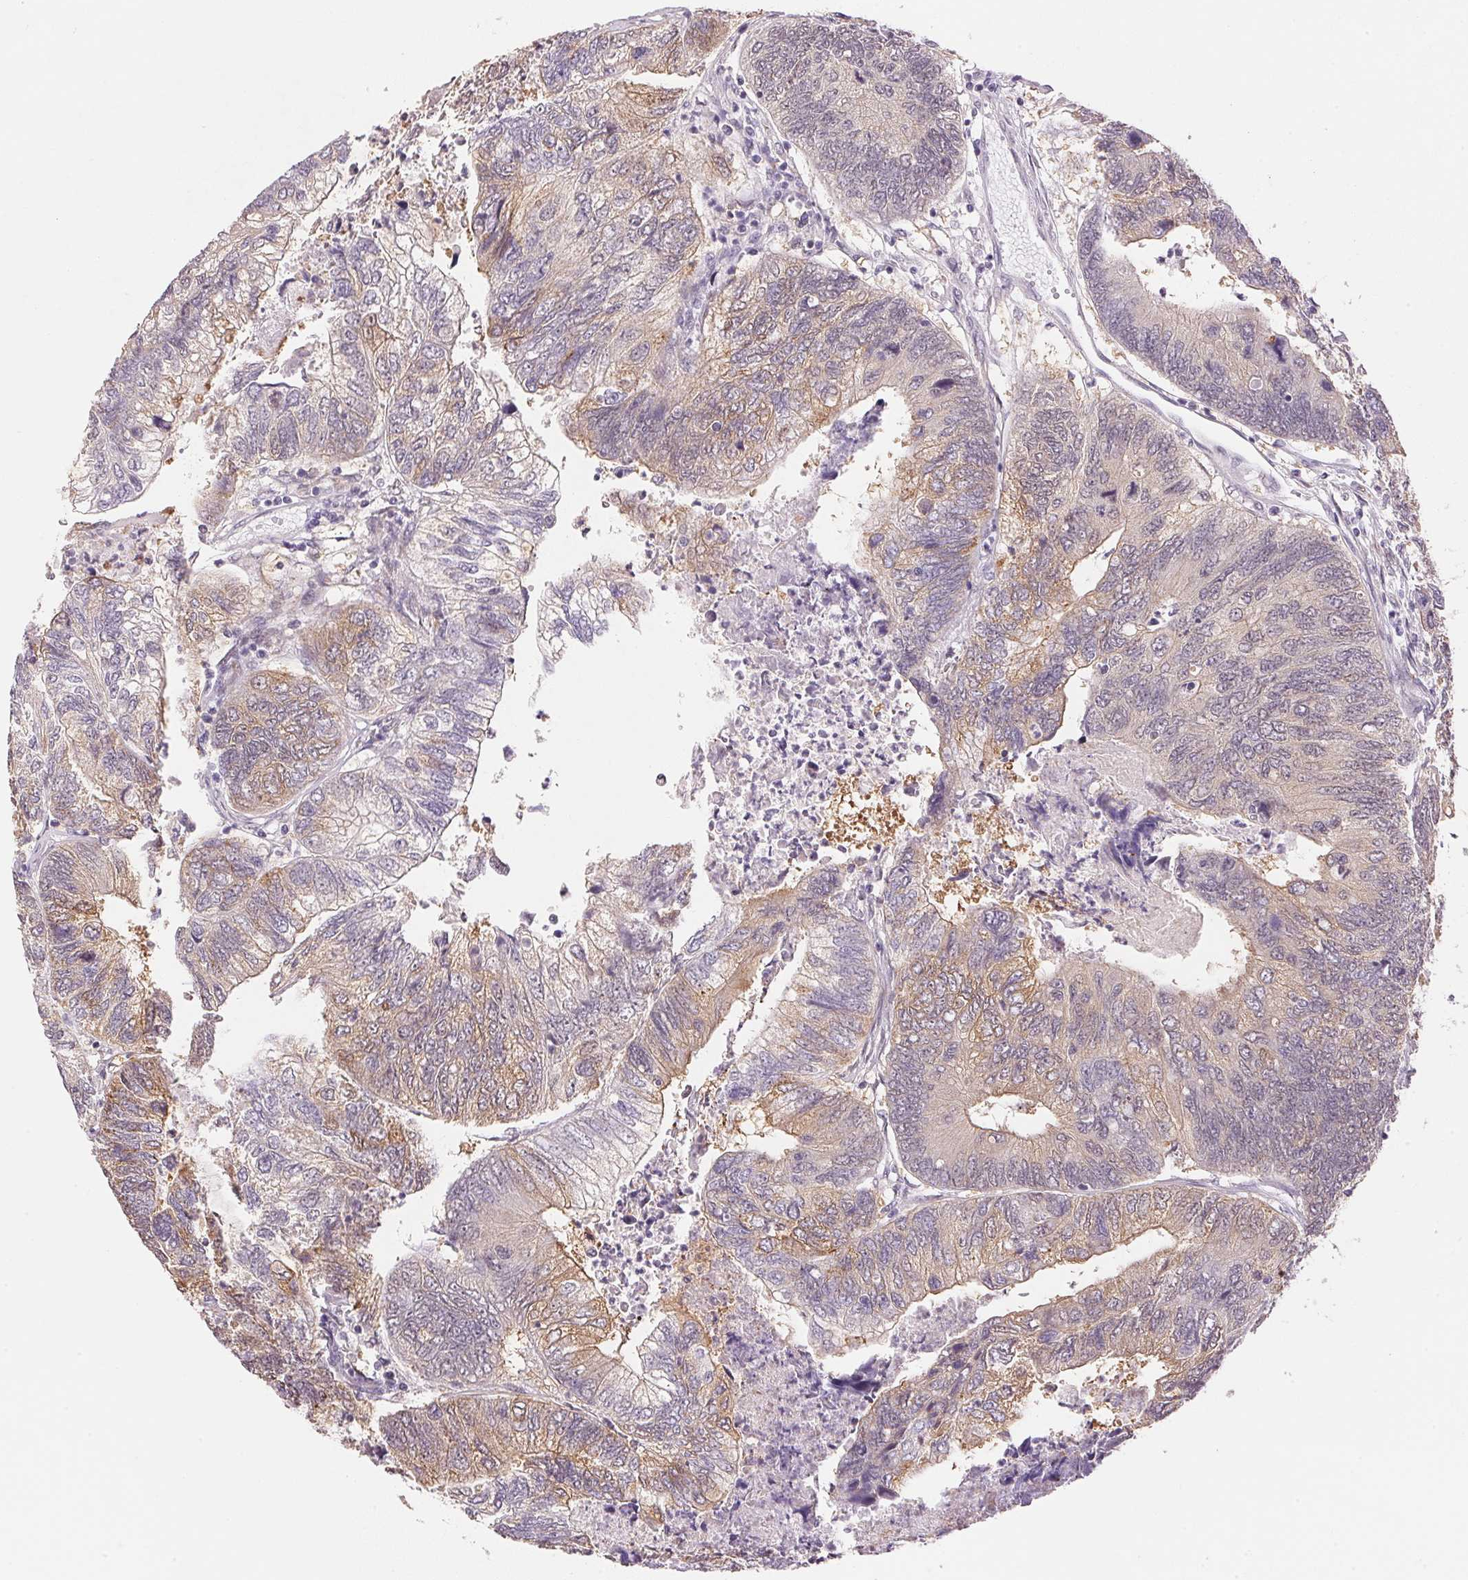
{"staining": {"intensity": "weak", "quantity": "25%-75%", "location": "cytoplasmic/membranous"}, "tissue": "colorectal cancer", "cell_type": "Tumor cells", "image_type": "cancer", "snomed": [{"axis": "morphology", "description": "Adenocarcinoma, NOS"}, {"axis": "topography", "description": "Colon"}], "caption": "A brown stain labels weak cytoplasmic/membranous expression of a protein in colorectal adenocarcinoma tumor cells.", "gene": "GYG2", "patient": {"sex": "female", "age": 67}}